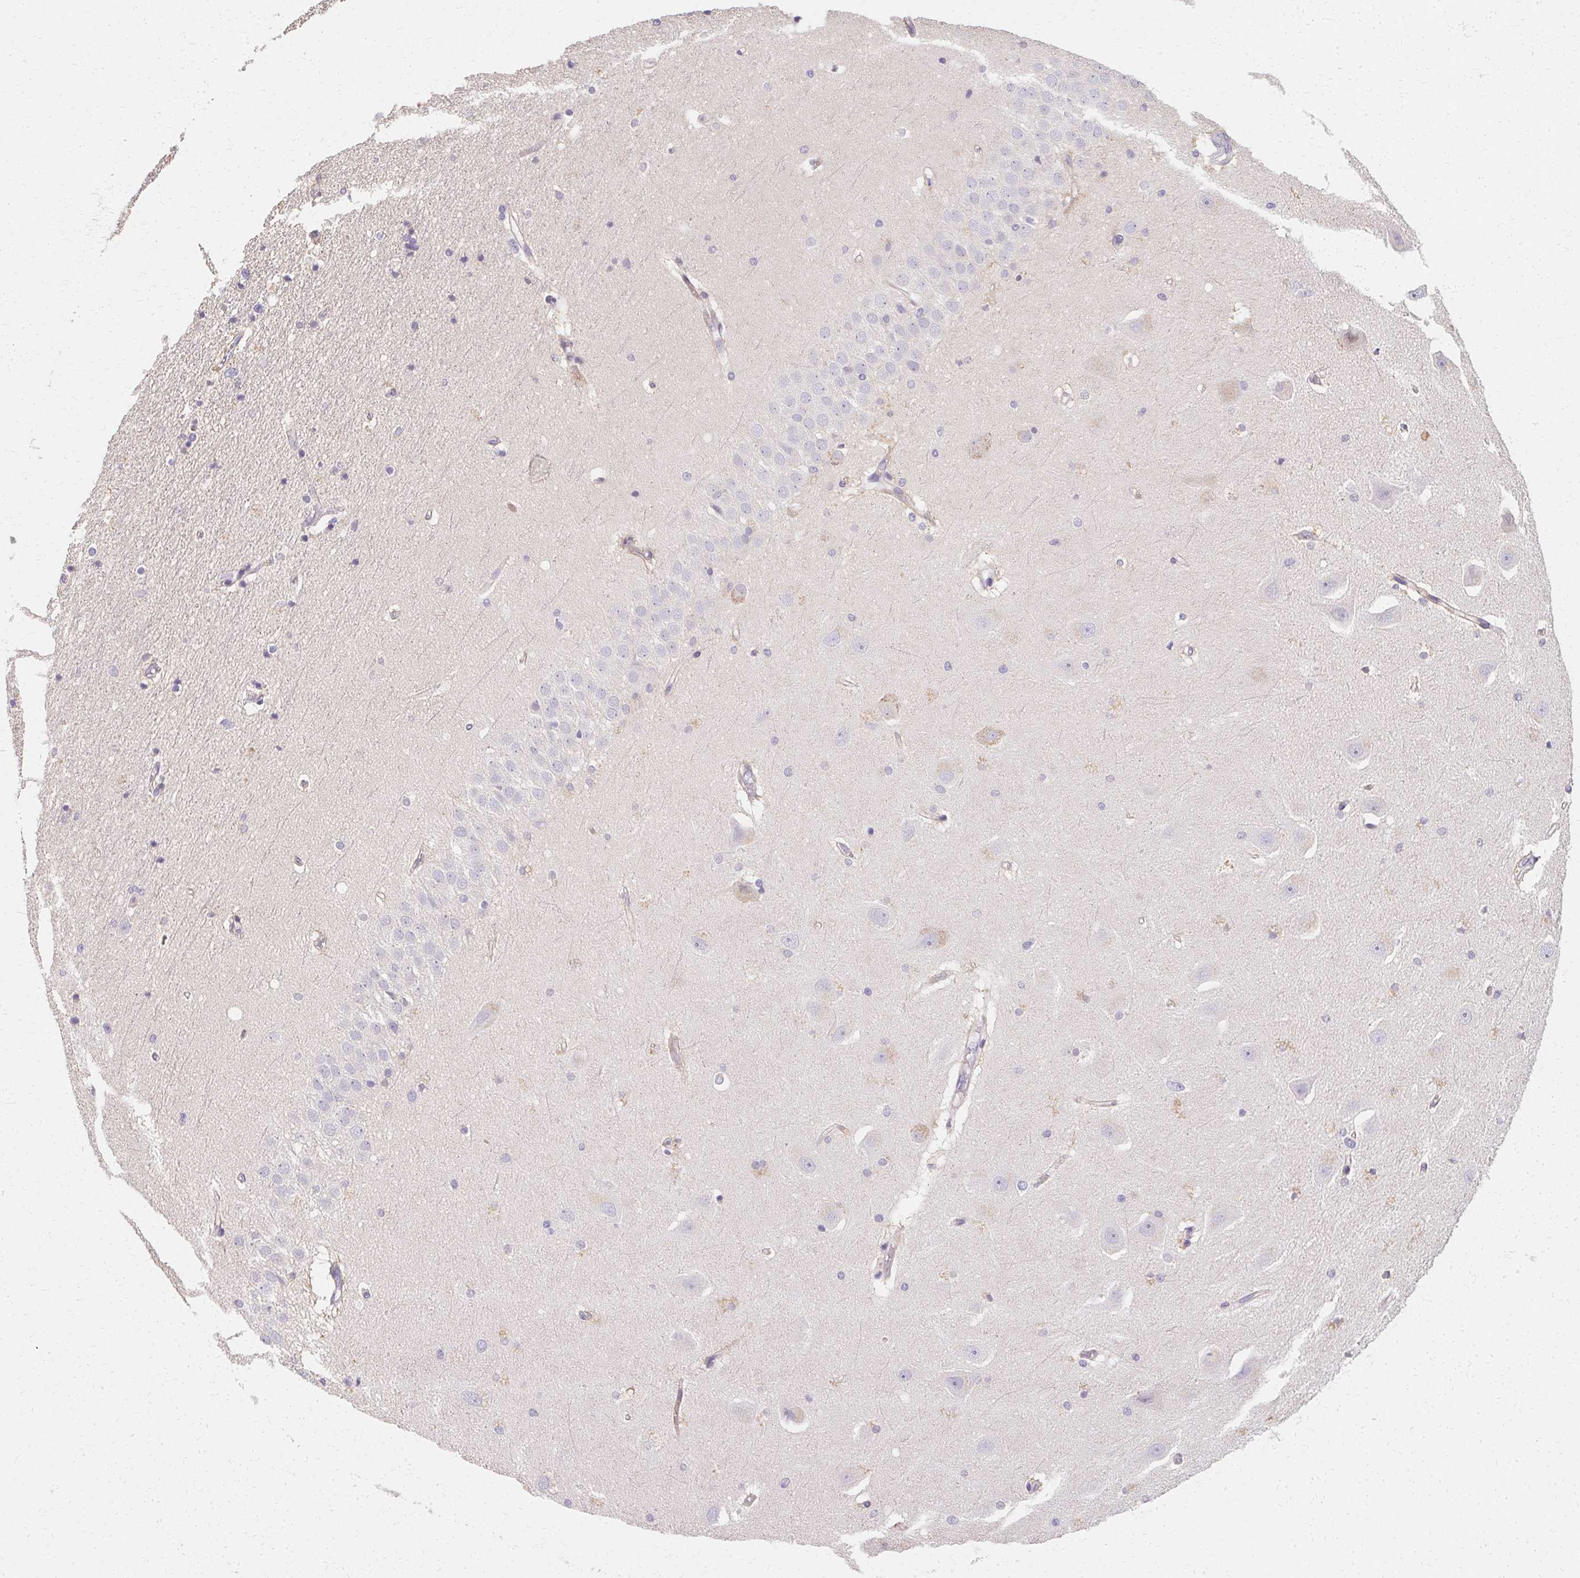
{"staining": {"intensity": "negative", "quantity": "none", "location": "none"}, "tissue": "hippocampus", "cell_type": "Glial cells", "image_type": "normal", "snomed": [{"axis": "morphology", "description": "Normal tissue, NOS"}, {"axis": "topography", "description": "Hippocampus"}], "caption": "This micrograph is of benign hippocampus stained with immunohistochemistry to label a protein in brown with the nuclei are counter-stained blue. There is no positivity in glial cells.", "gene": "TRIP13", "patient": {"sex": "male", "age": 63}}